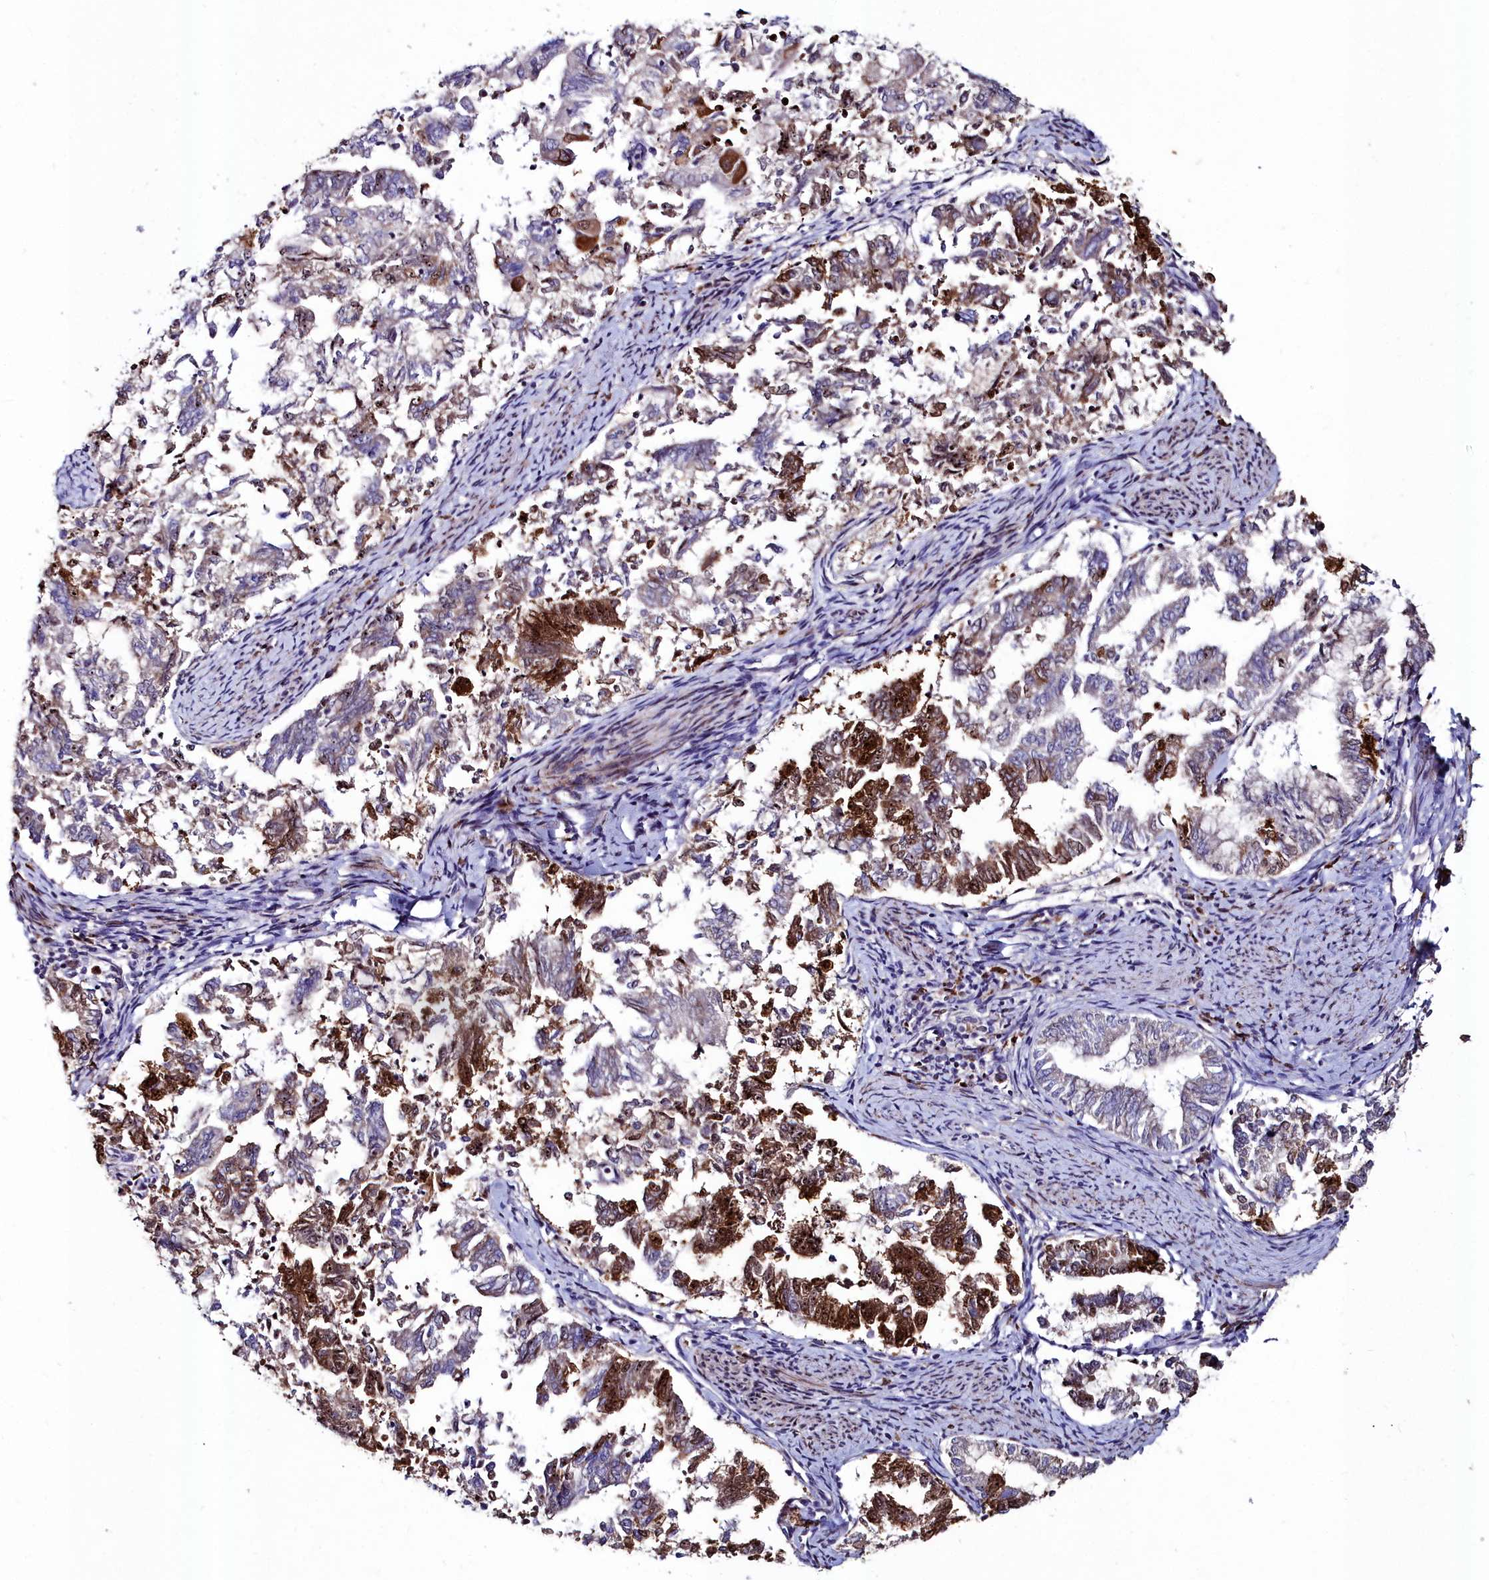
{"staining": {"intensity": "strong", "quantity": "25%-75%", "location": "cytoplasmic/membranous,nuclear"}, "tissue": "endometrial cancer", "cell_type": "Tumor cells", "image_type": "cancer", "snomed": [{"axis": "morphology", "description": "Adenocarcinoma, NOS"}, {"axis": "topography", "description": "Endometrium"}], "caption": "High-power microscopy captured an immunohistochemistry (IHC) image of endometrial cancer (adenocarcinoma), revealing strong cytoplasmic/membranous and nuclear staining in approximately 25%-75% of tumor cells.", "gene": "AMBRA1", "patient": {"sex": "female", "age": 79}}